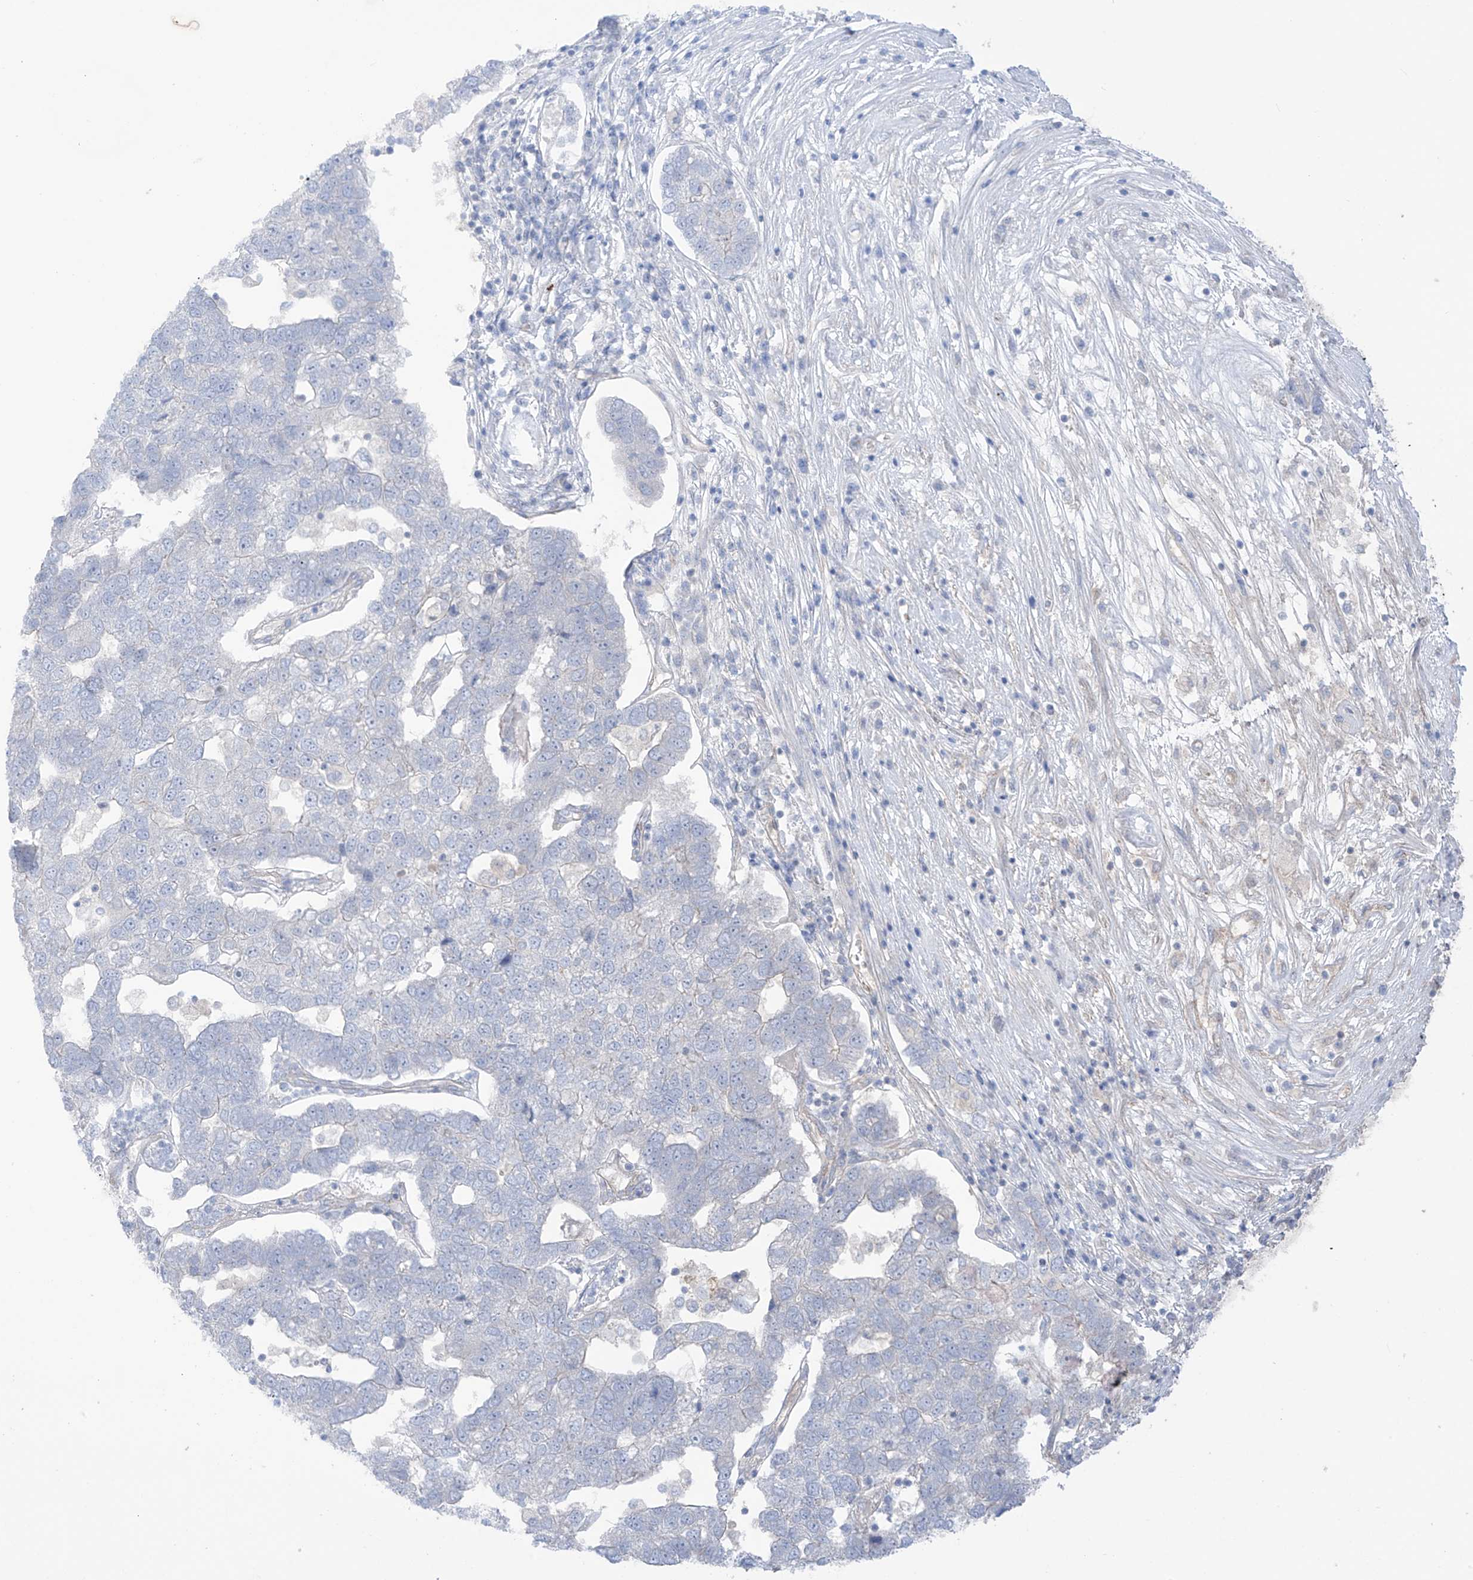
{"staining": {"intensity": "negative", "quantity": "none", "location": "none"}, "tissue": "pancreatic cancer", "cell_type": "Tumor cells", "image_type": "cancer", "snomed": [{"axis": "morphology", "description": "Adenocarcinoma, NOS"}, {"axis": "topography", "description": "Pancreas"}], "caption": "This is a image of immunohistochemistry (IHC) staining of pancreatic cancer, which shows no staining in tumor cells.", "gene": "TRMU", "patient": {"sex": "female", "age": 61}}